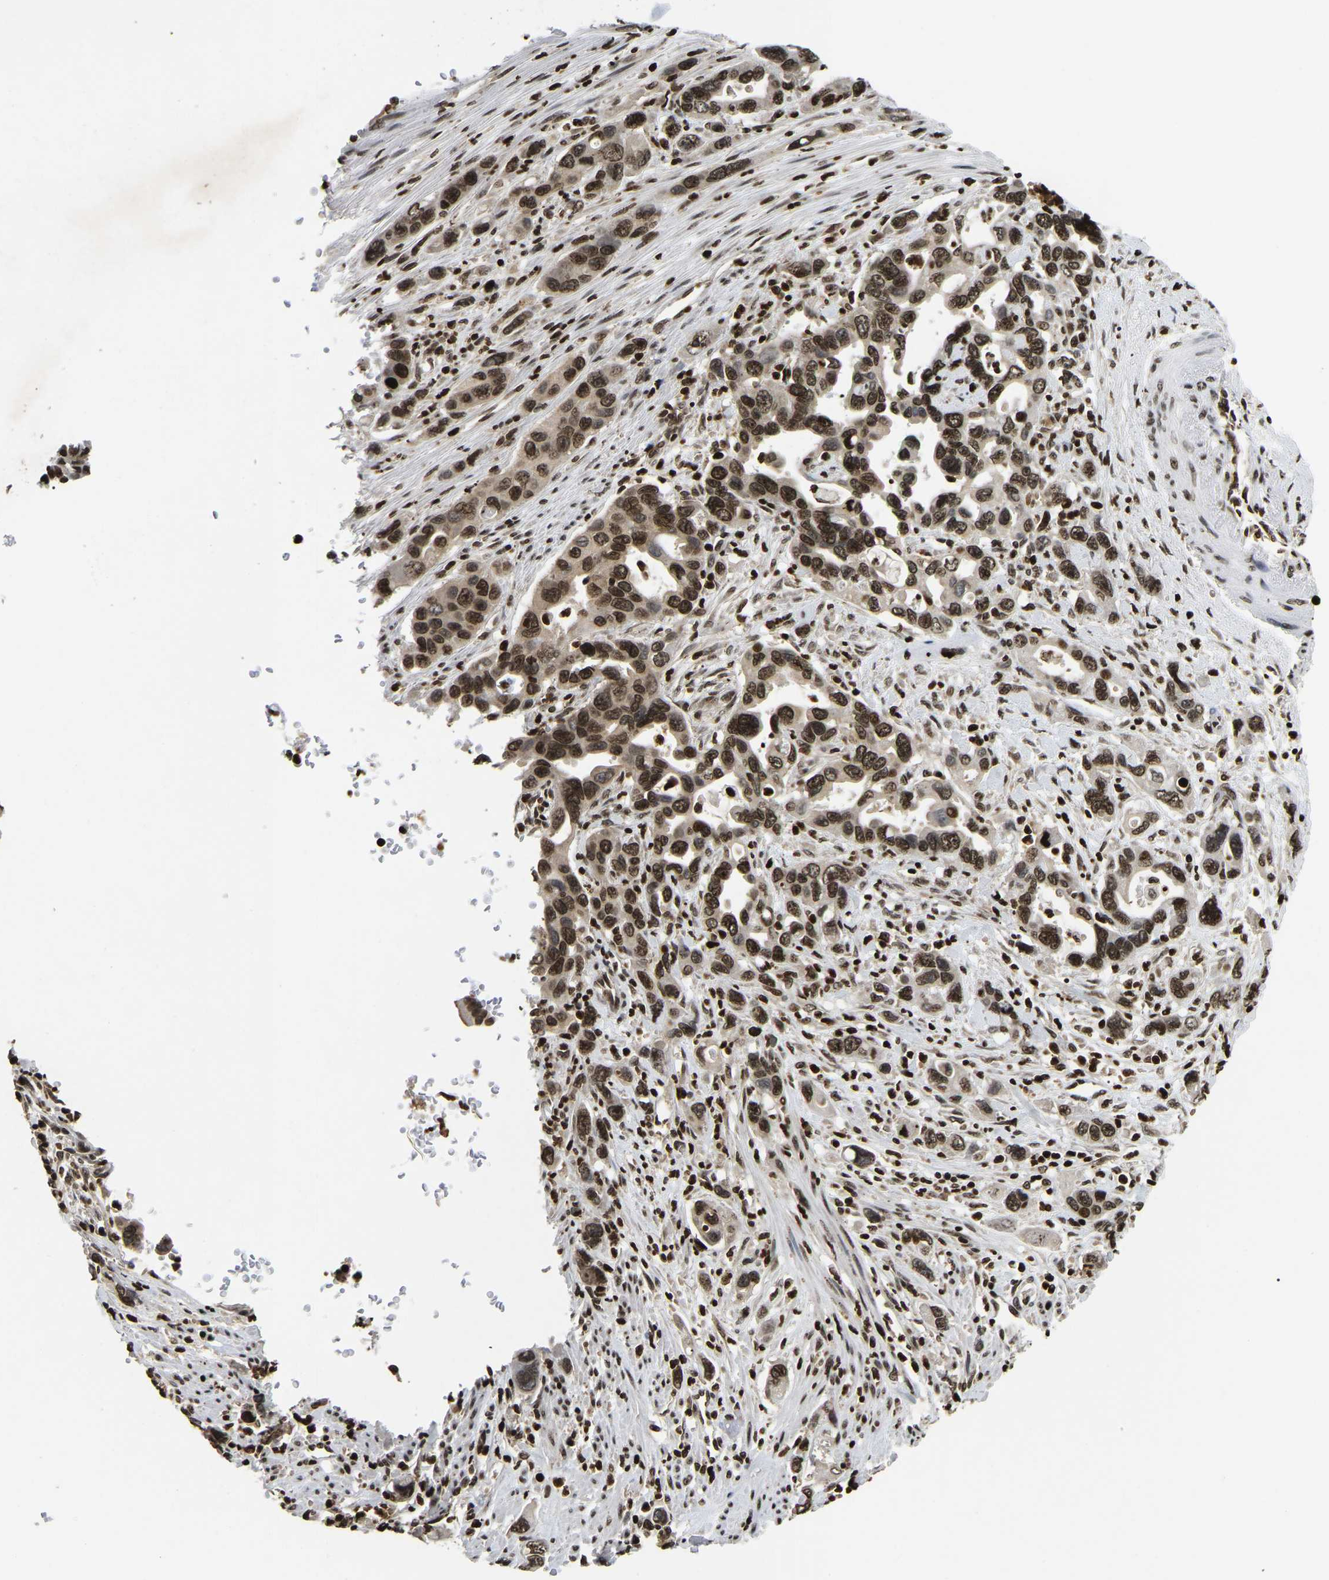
{"staining": {"intensity": "strong", "quantity": ">75%", "location": "nuclear"}, "tissue": "pancreatic cancer", "cell_type": "Tumor cells", "image_type": "cancer", "snomed": [{"axis": "morphology", "description": "Adenocarcinoma, NOS"}, {"axis": "topography", "description": "Pancreas"}], "caption": "Immunohistochemical staining of adenocarcinoma (pancreatic) exhibits high levels of strong nuclear positivity in approximately >75% of tumor cells.", "gene": "LRRC61", "patient": {"sex": "female", "age": 70}}